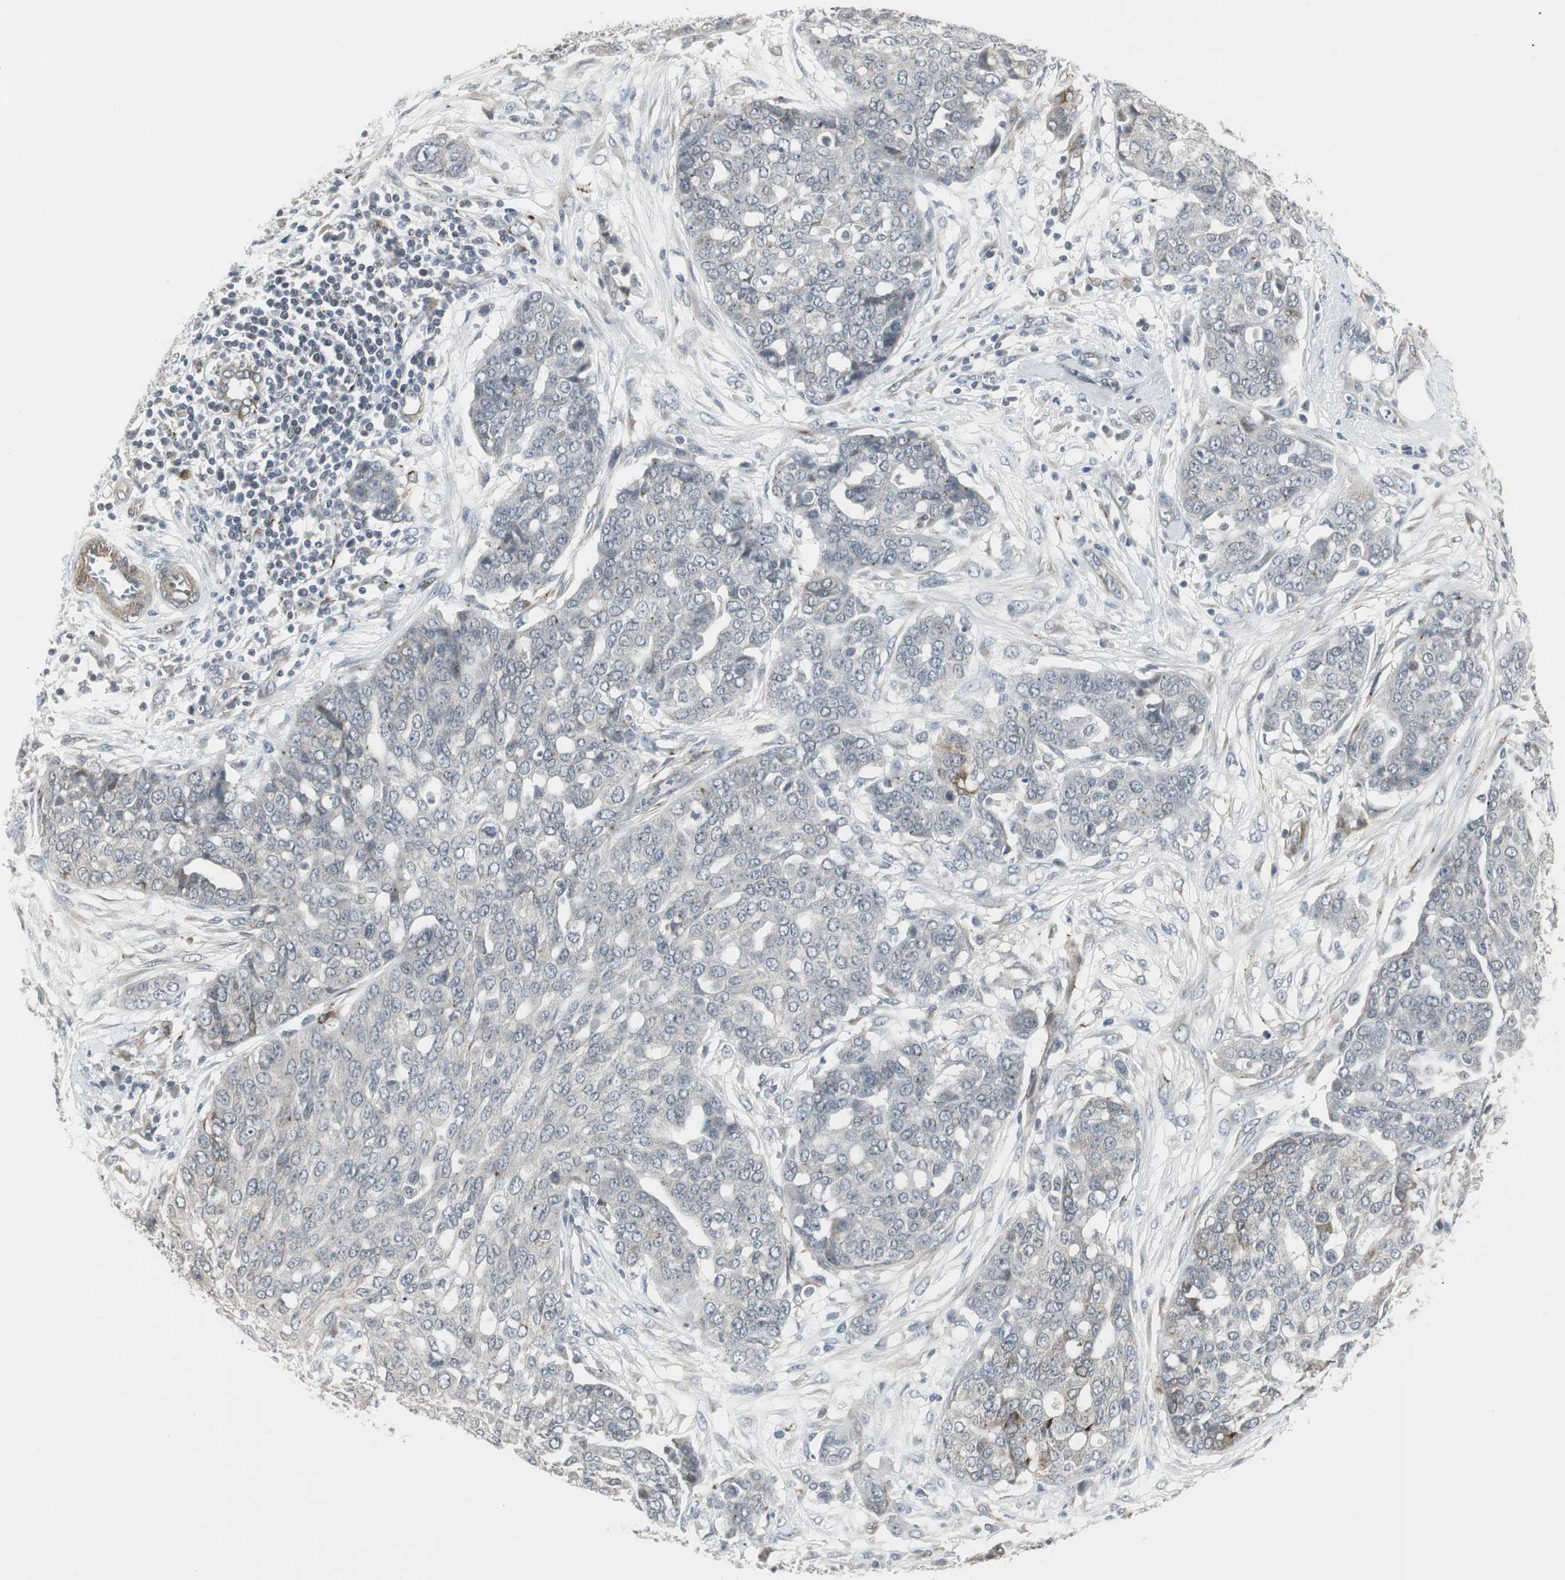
{"staining": {"intensity": "negative", "quantity": "none", "location": "none"}, "tissue": "ovarian cancer", "cell_type": "Tumor cells", "image_type": "cancer", "snomed": [{"axis": "morphology", "description": "Cystadenocarcinoma, serous, NOS"}, {"axis": "topography", "description": "Soft tissue"}, {"axis": "topography", "description": "Ovary"}], "caption": "Tumor cells are negative for brown protein staining in ovarian cancer (serous cystadenocarcinoma).", "gene": "SCYL3", "patient": {"sex": "female", "age": 57}}